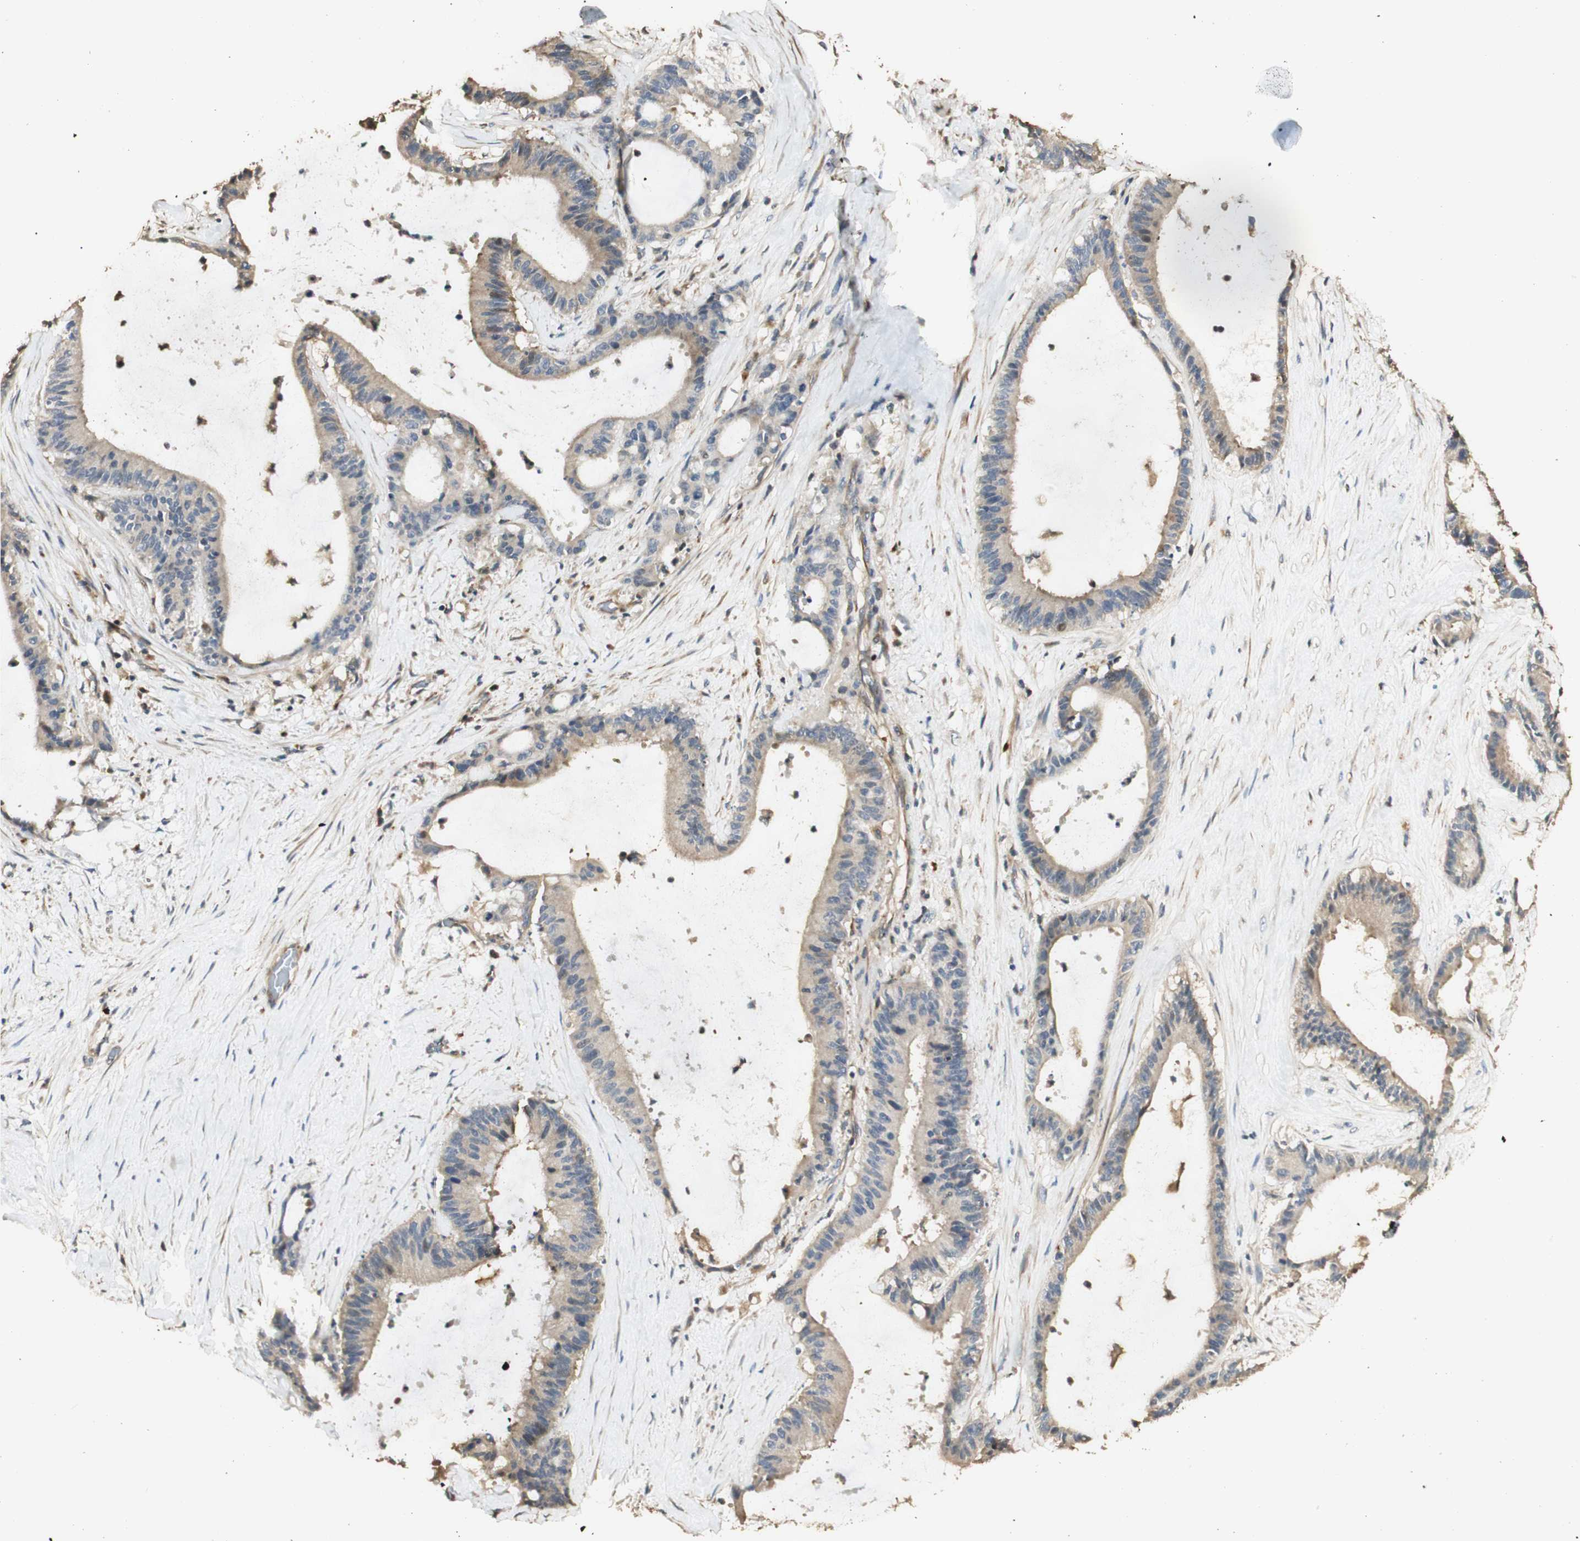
{"staining": {"intensity": "weak", "quantity": "25%-75%", "location": "cytoplasmic/membranous"}, "tissue": "liver cancer", "cell_type": "Tumor cells", "image_type": "cancer", "snomed": [{"axis": "morphology", "description": "Cholangiocarcinoma"}, {"axis": "topography", "description": "Liver"}], "caption": "A photomicrograph of liver cholangiocarcinoma stained for a protein shows weak cytoplasmic/membranous brown staining in tumor cells.", "gene": "AGER", "patient": {"sex": "female", "age": 73}}